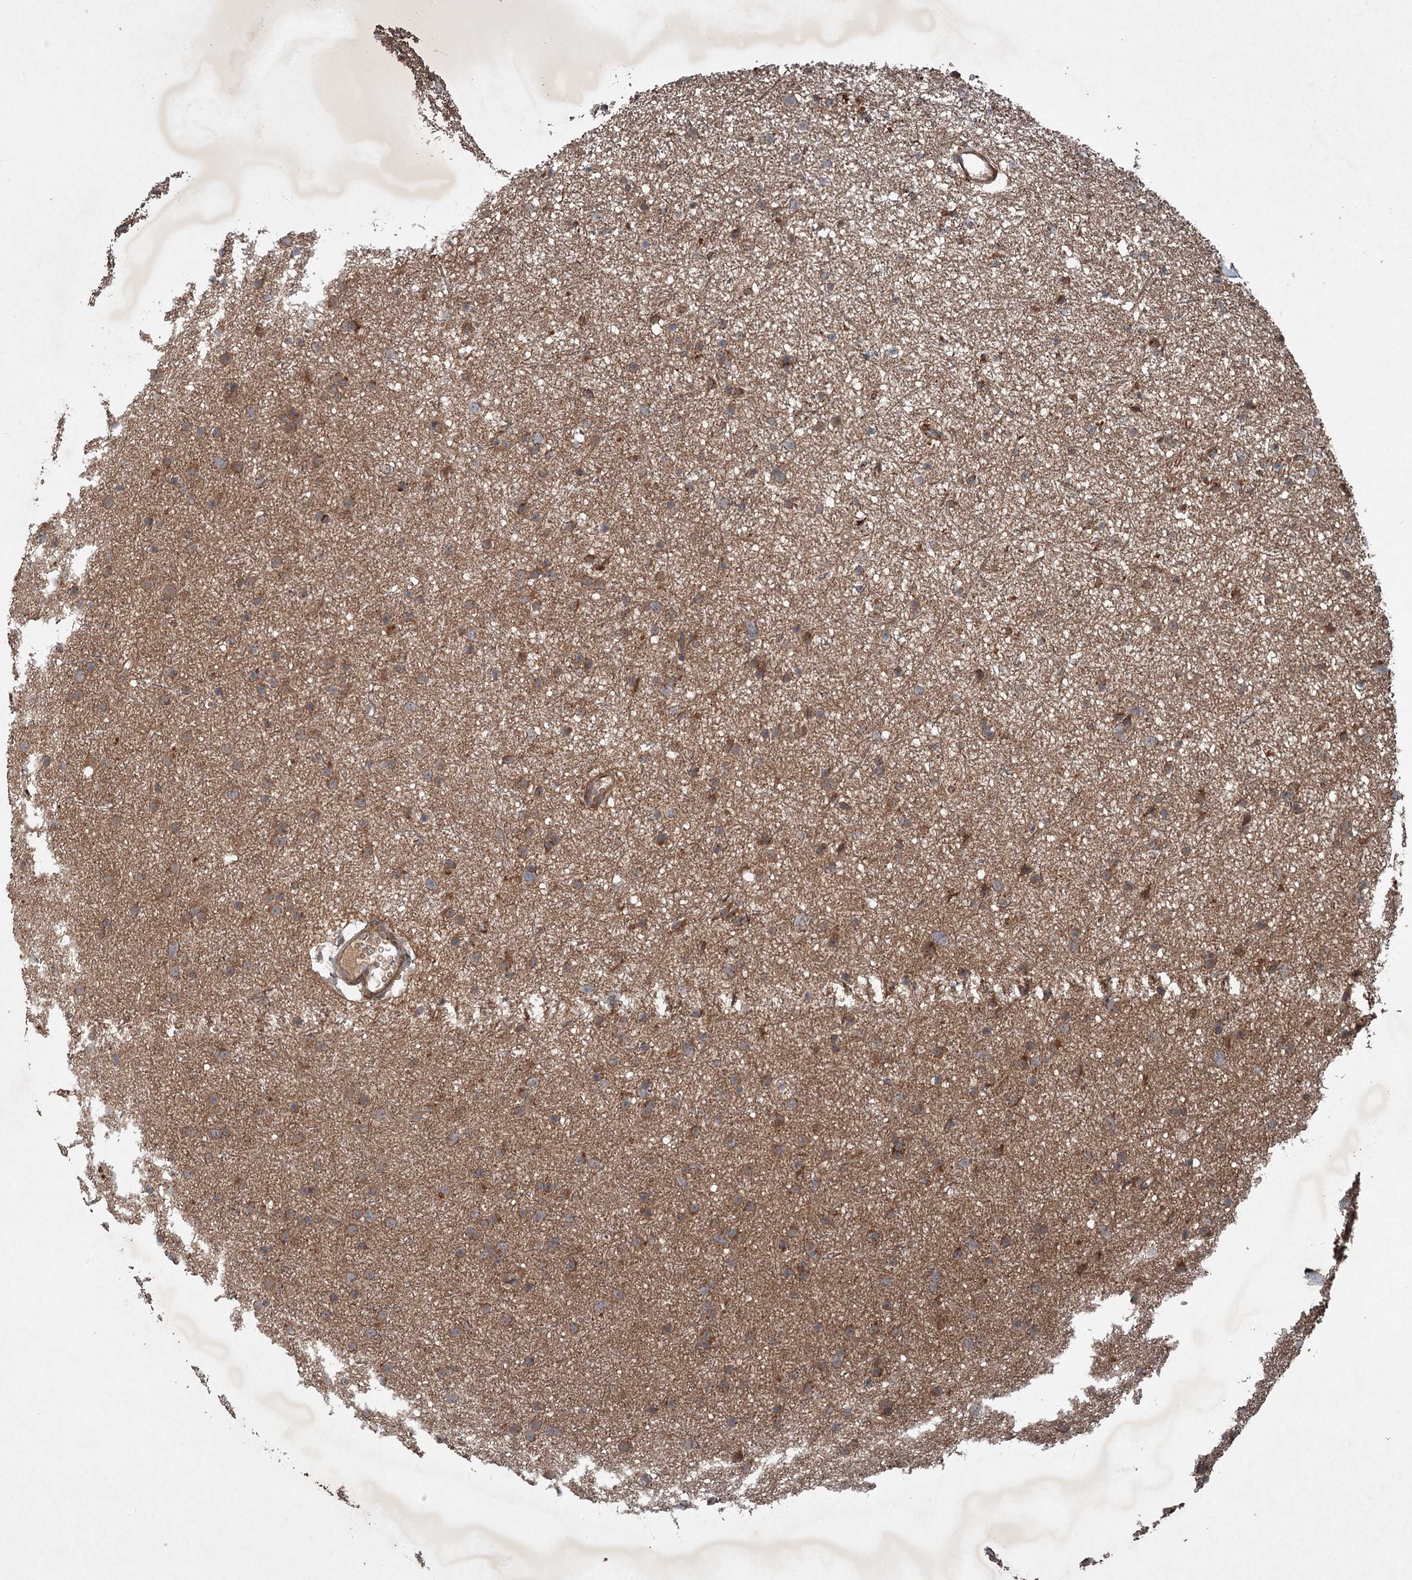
{"staining": {"intensity": "moderate", "quantity": ">75%", "location": "cytoplasmic/membranous"}, "tissue": "glioma", "cell_type": "Tumor cells", "image_type": "cancer", "snomed": [{"axis": "morphology", "description": "Glioma, malignant, Low grade"}, {"axis": "topography", "description": "Cerebral cortex"}], "caption": "This micrograph shows immunohistochemistry (IHC) staining of human glioma, with medium moderate cytoplasmic/membranous staining in approximately >75% of tumor cells.", "gene": "ALAS1", "patient": {"sex": "female", "age": 39}}